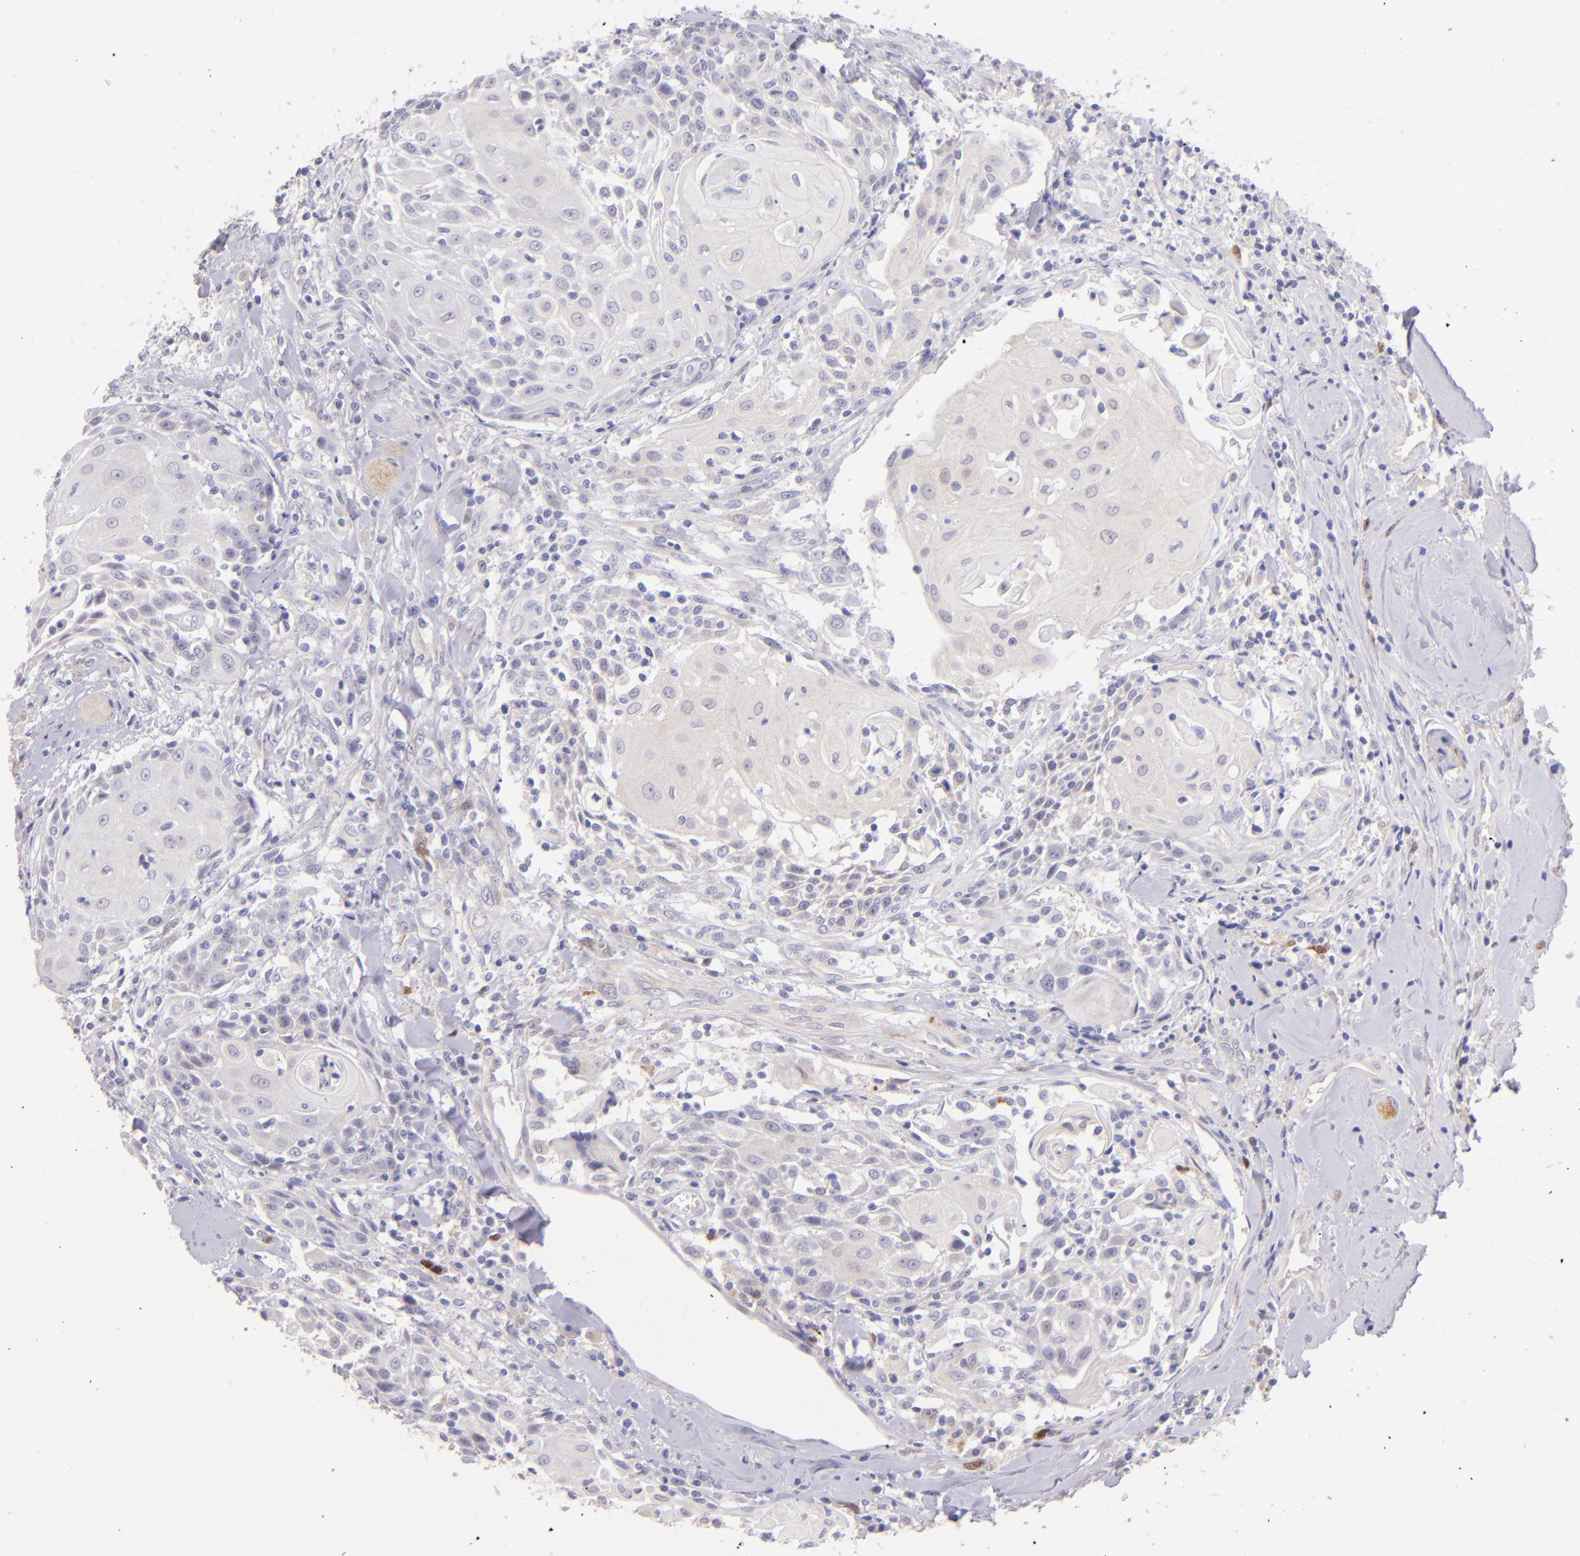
{"staining": {"intensity": "weak", "quantity": ">75%", "location": "cytoplasmic/membranous"}, "tissue": "head and neck cancer", "cell_type": "Tumor cells", "image_type": "cancer", "snomed": [{"axis": "morphology", "description": "Squamous cell carcinoma, NOS"}, {"axis": "topography", "description": "Oral tissue"}, {"axis": "topography", "description": "Head-Neck"}], "caption": "About >75% of tumor cells in human head and neck cancer (squamous cell carcinoma) demonstrate weak cytoplasmic/membranous protein positivity as visualized by brown immunohistochemical staining.", "gene": "SH2D4A", "patient": {"sex": "female", "age": 82}}